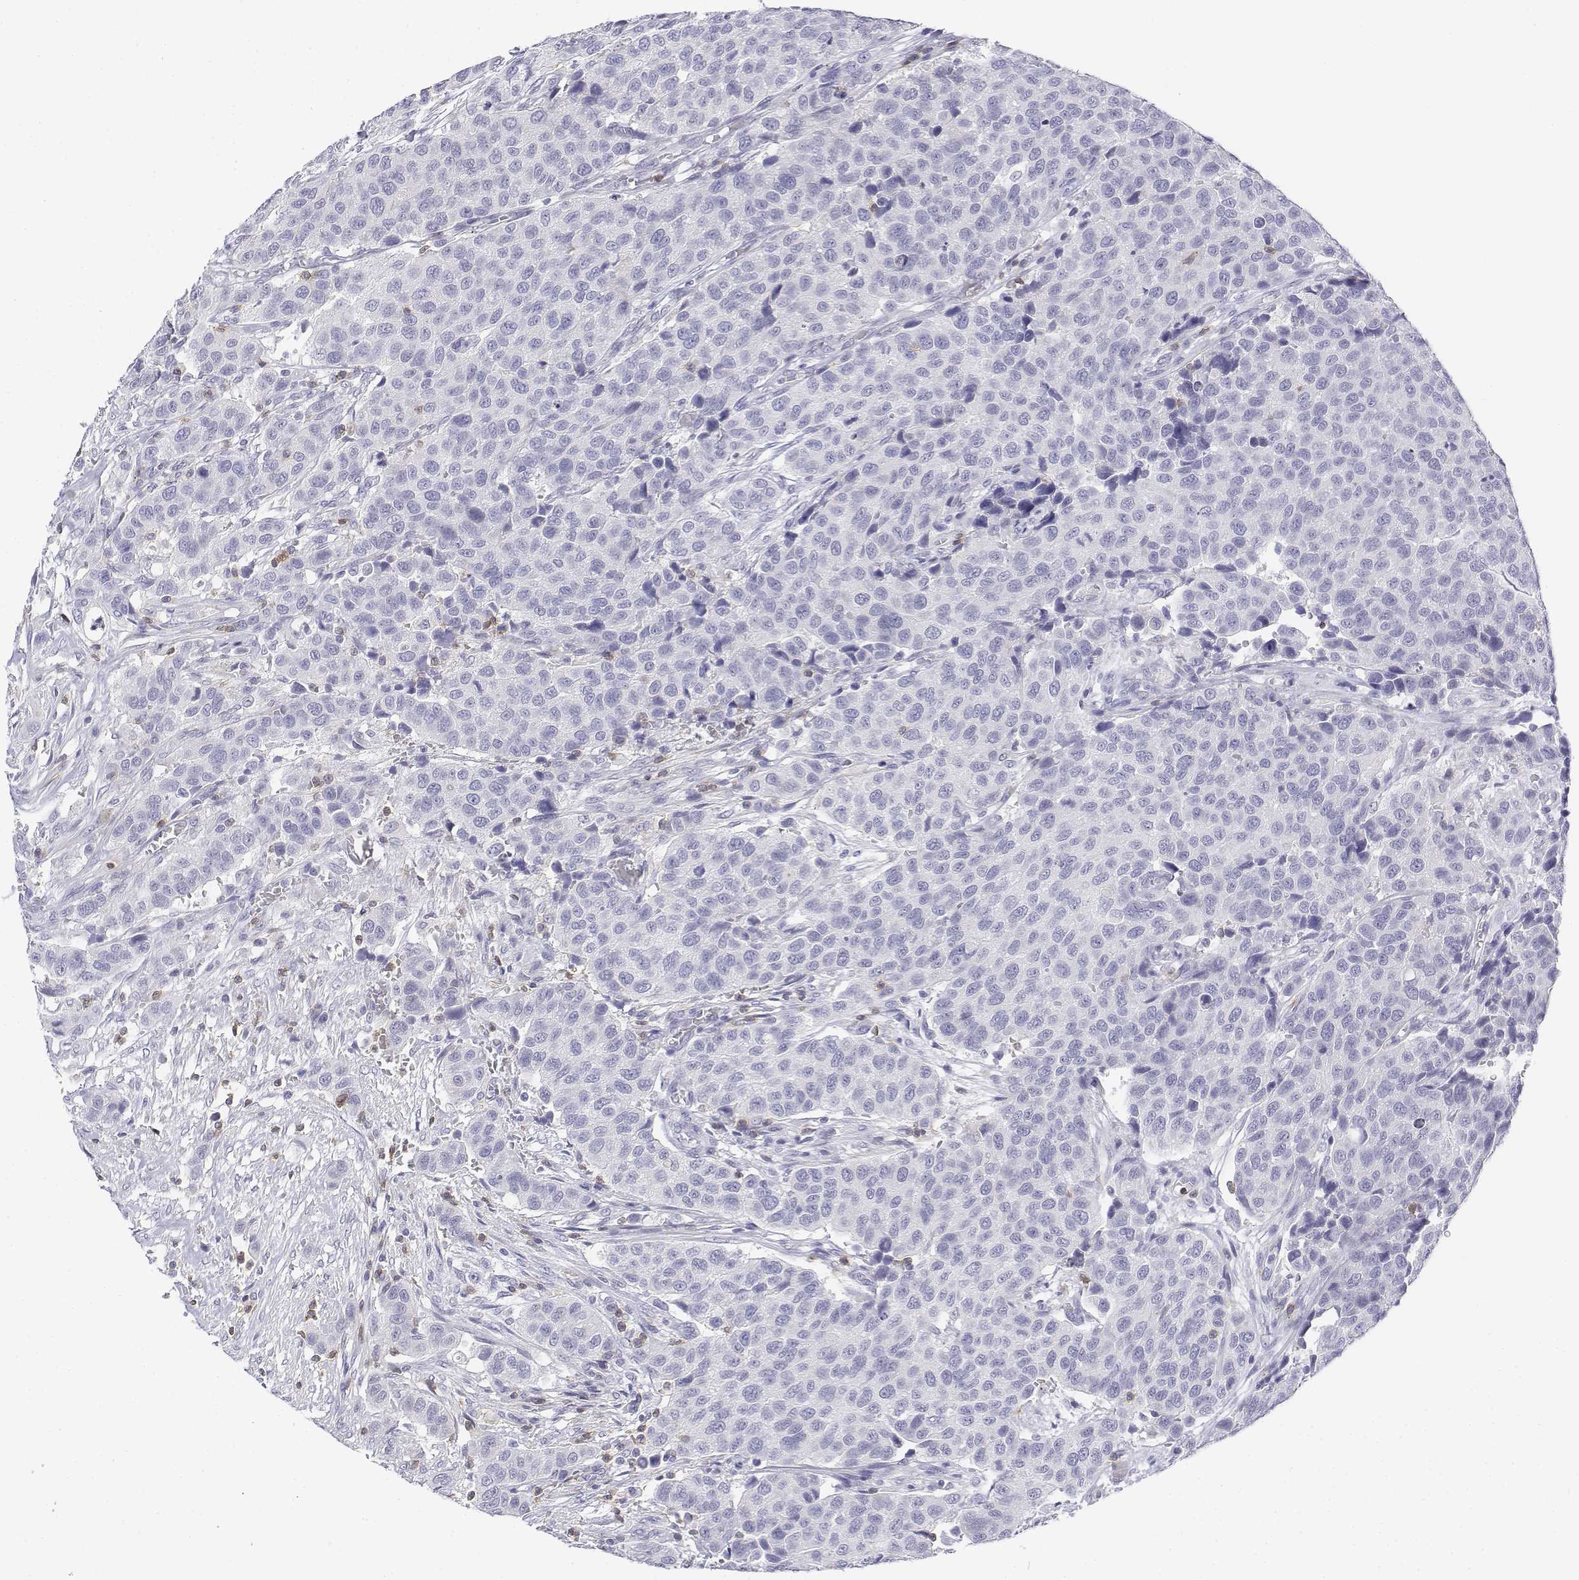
{"staining": {"intensity": "negative", "quantity": "none", "location": "none"}, "tissue": "urothelial cancer", "cell_type": "Tumor cells", "image_type": "cancer", "snomed": [{"axis": "morphology", "description": "Urothelial carcinoma, High grade"}, {"axis": "topography", "description": "Urinary bladder"}], "caption": "There is no significant staining in tumor cells of urothelial carcinoma (high-grade).", "gene": "CD3E", "patient": {"sex": "female", "age": 58}}